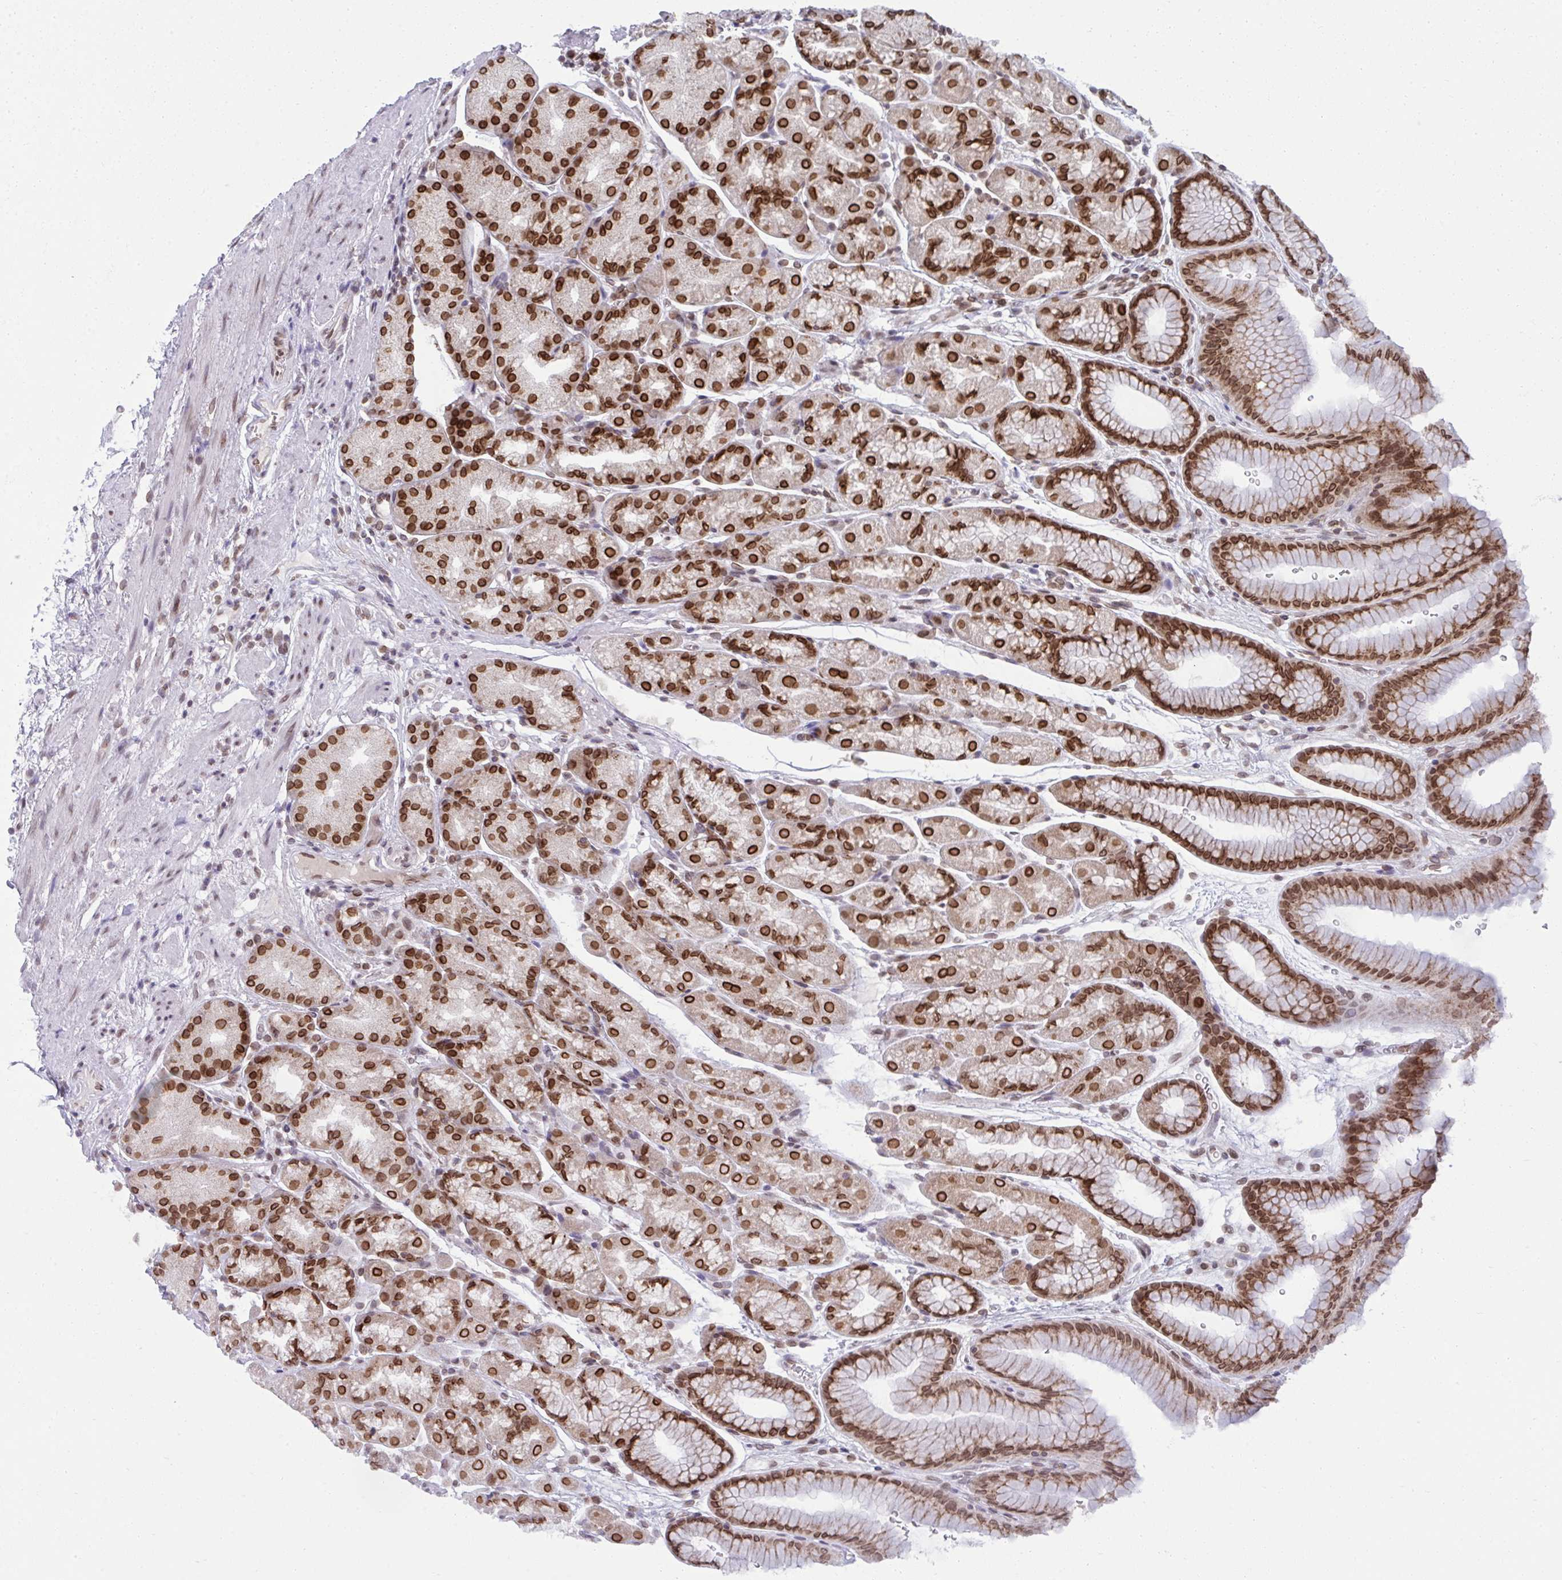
{"staining": {"intensity": "strong", "quantity": ">75%", "location": "cytoplasmic/membranous,nuclear"}, "tissue": "stomach", "cell_type": "Glandular cells", "image_type": "normal", "snomed": [{"axis": "morphology", "description": "Normal tissue, NOS"}, {"axis": "topography", "description": "Stomach, lower"}], "caption": "The image displays staining of benign stomach, revealing strong cytoplasmic/membranous,nuclear protein expression (brown color) within glandular cells.", "gene": "RANBP2", "patient": {"sex": "male", "age": 67}}